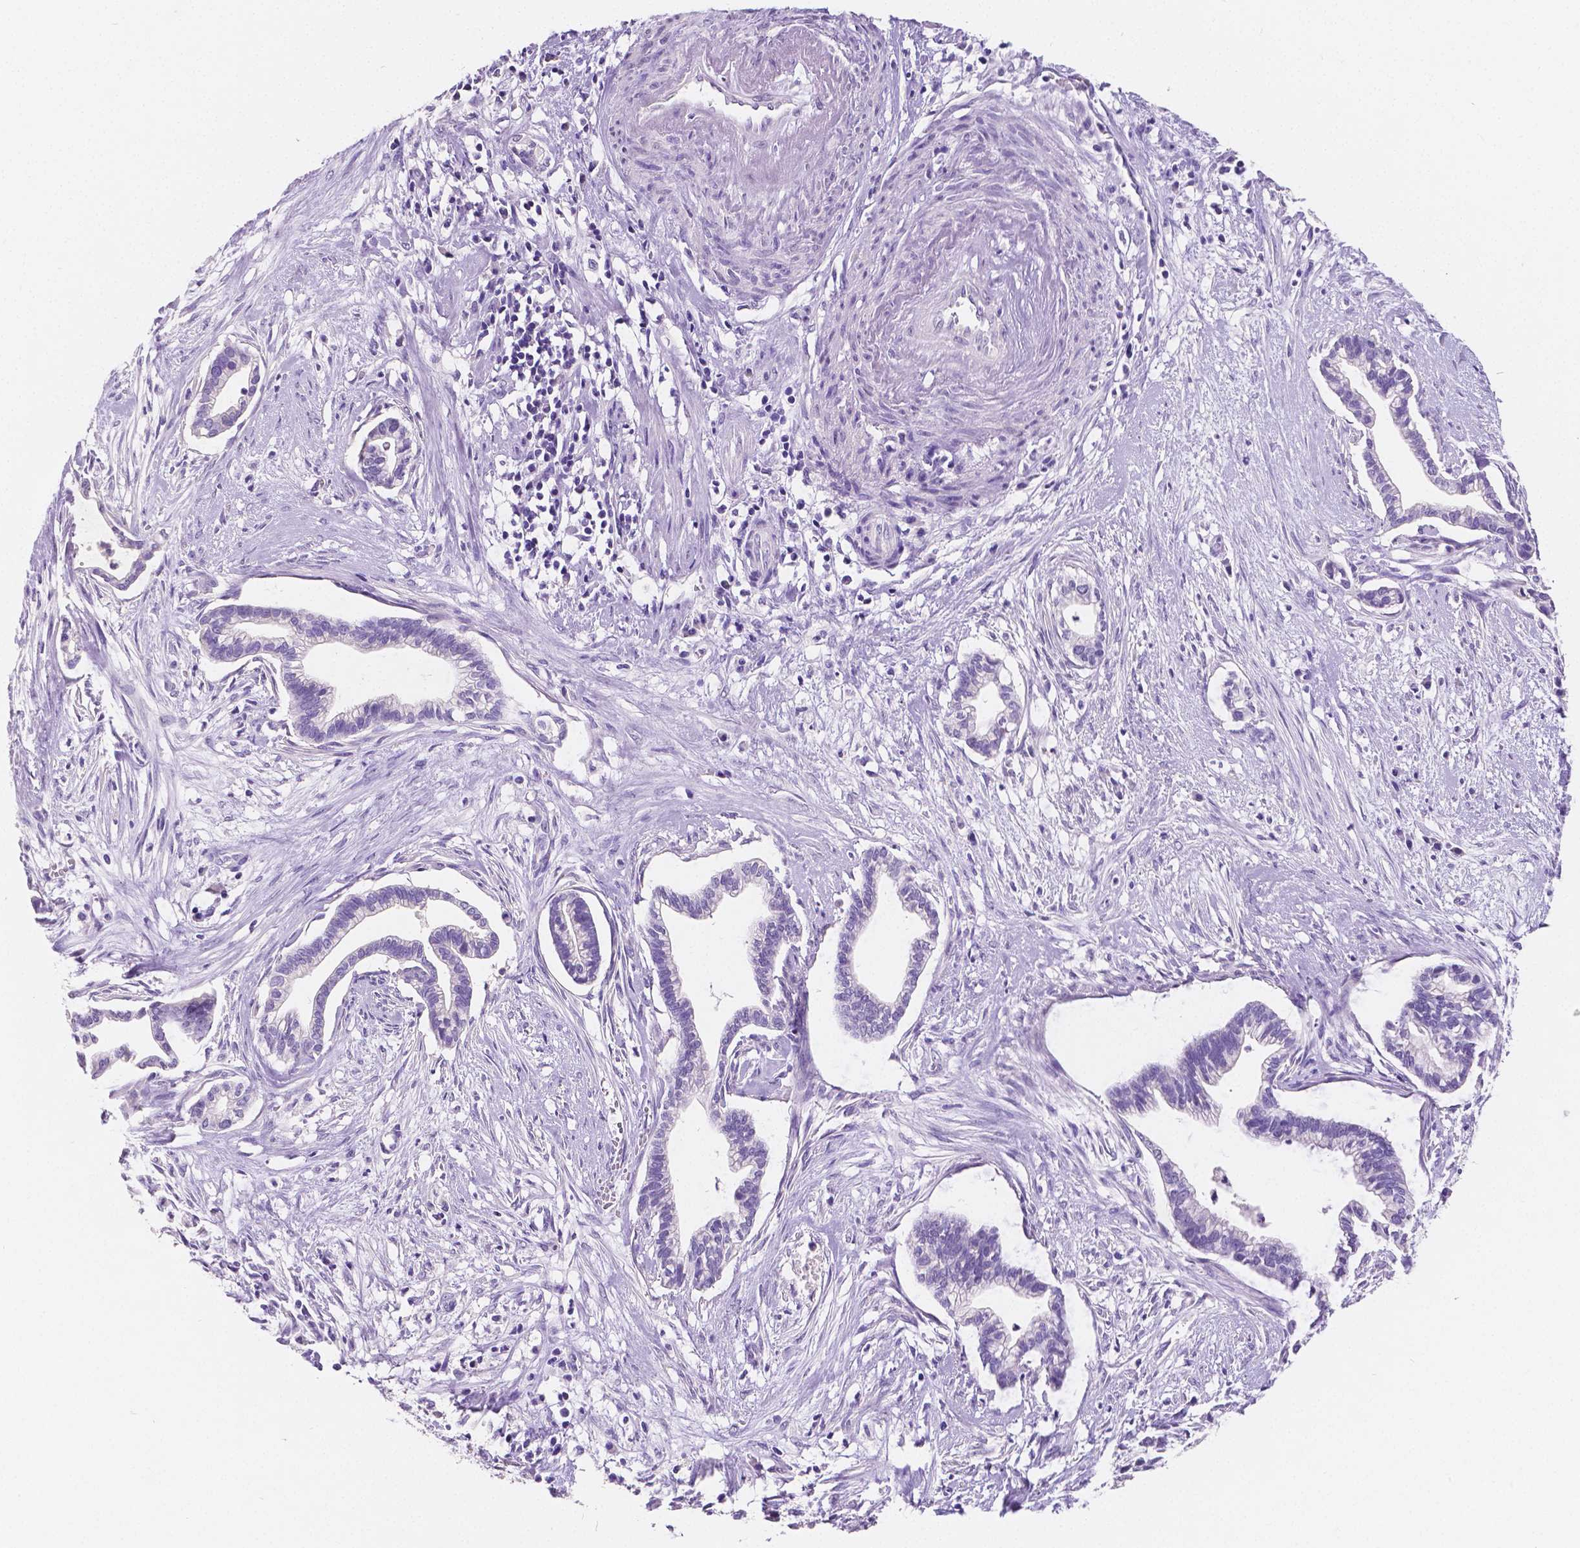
{"staining": {"intensity": "negative", "quantity": "none", "location": "none"}, "tissue": "cervical cancer", "cell_type": "Tumor cells", "image_type": "cancer", "snomed": [{"axis": "morphology", "description": "Adenocarcinoma, NOS"}, {"axis": "topography", "description": "Cervix"}], "caption": "Human cervical cancer (adenocarcinoma) stained for a protein using immunohistochemistry shows no positivity in tumor cells.", "gene": "SATB2", "patient": {"sex": "female", "age": 62}}